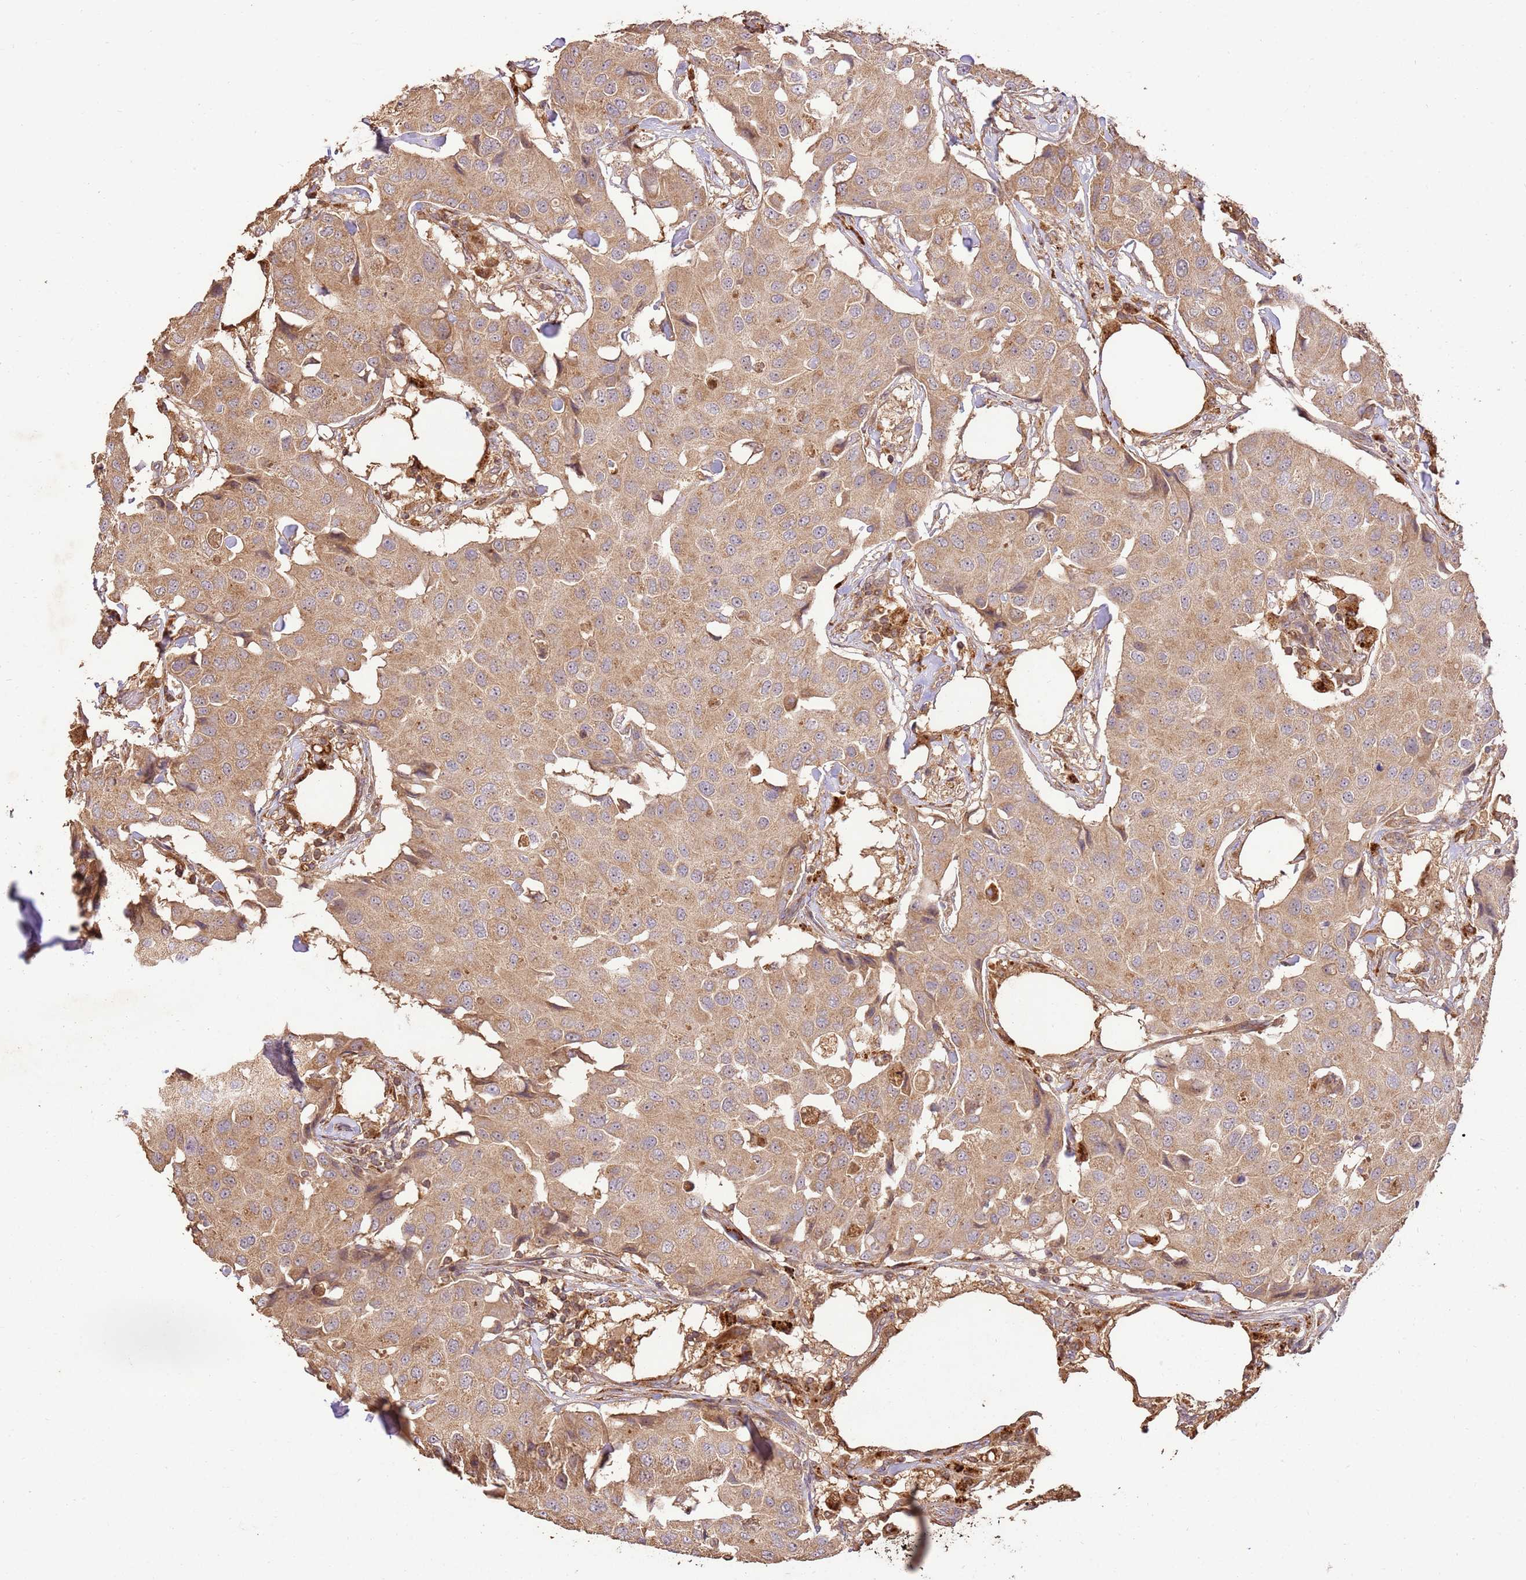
{"staining": {"intensity": "moderate", "quantity": ">75%", "location": "cytoplasmic/membranous"}, "tissue": "breast cancer", "cell_type": "Tumor cells", "image_type": "cancer", "snomed": [{"axis": "morphology", "description": "Duct carcinoma"}, {"axis": "topography", "description": "Breast"}], "caption": "Brown immunohistochemical staining in human breast cancer (infiltrating ductal carcinoma) displays moderate cytoplasmic/membranous staining in approximately >75% of tumor cells.", "gene": "LRRC28", "patient": {"sex": "female", "age": 80}}